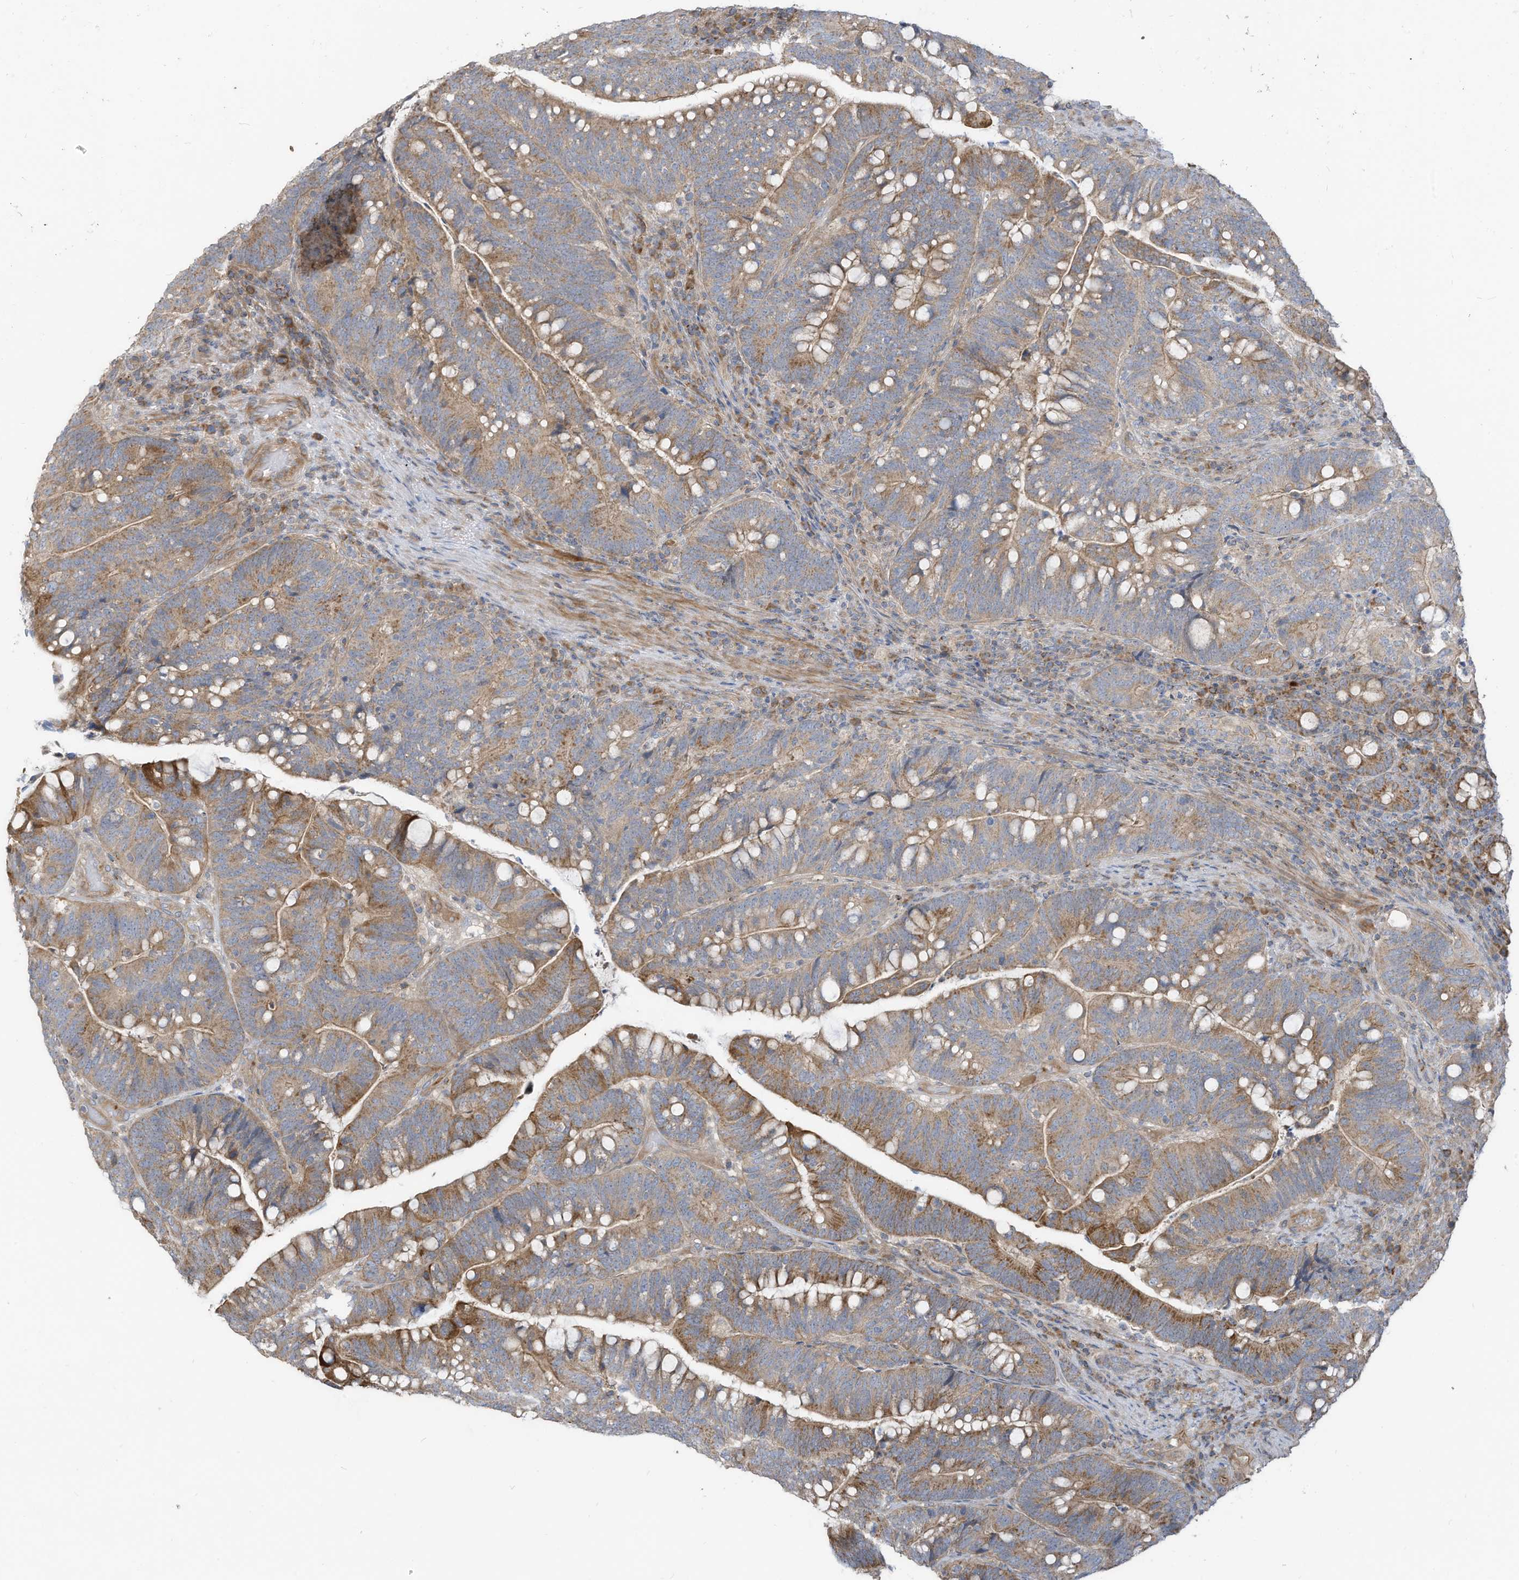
{"staining": {"intensity": "moderate", "quantity": ">75%", "location": "cytoplasmic/membranous"}, "tissue": "colorectal cancer", "cell_type": "Tumor cells", "image_type": "cancer", "snomed": [{"axis": "morphology", "description": "Adenocarcinoma, NOS"}, {"axis": "topography", "description": "Colon"}], "caption": "Colorectal cancer was stained to show a protein in brown. There is medium levels of moderate cytoplasmic/membranous staining in approximately >75% of tumor cells.", "gene": "GTPBP2", "patient": {"sex": "female", "age": 66}}